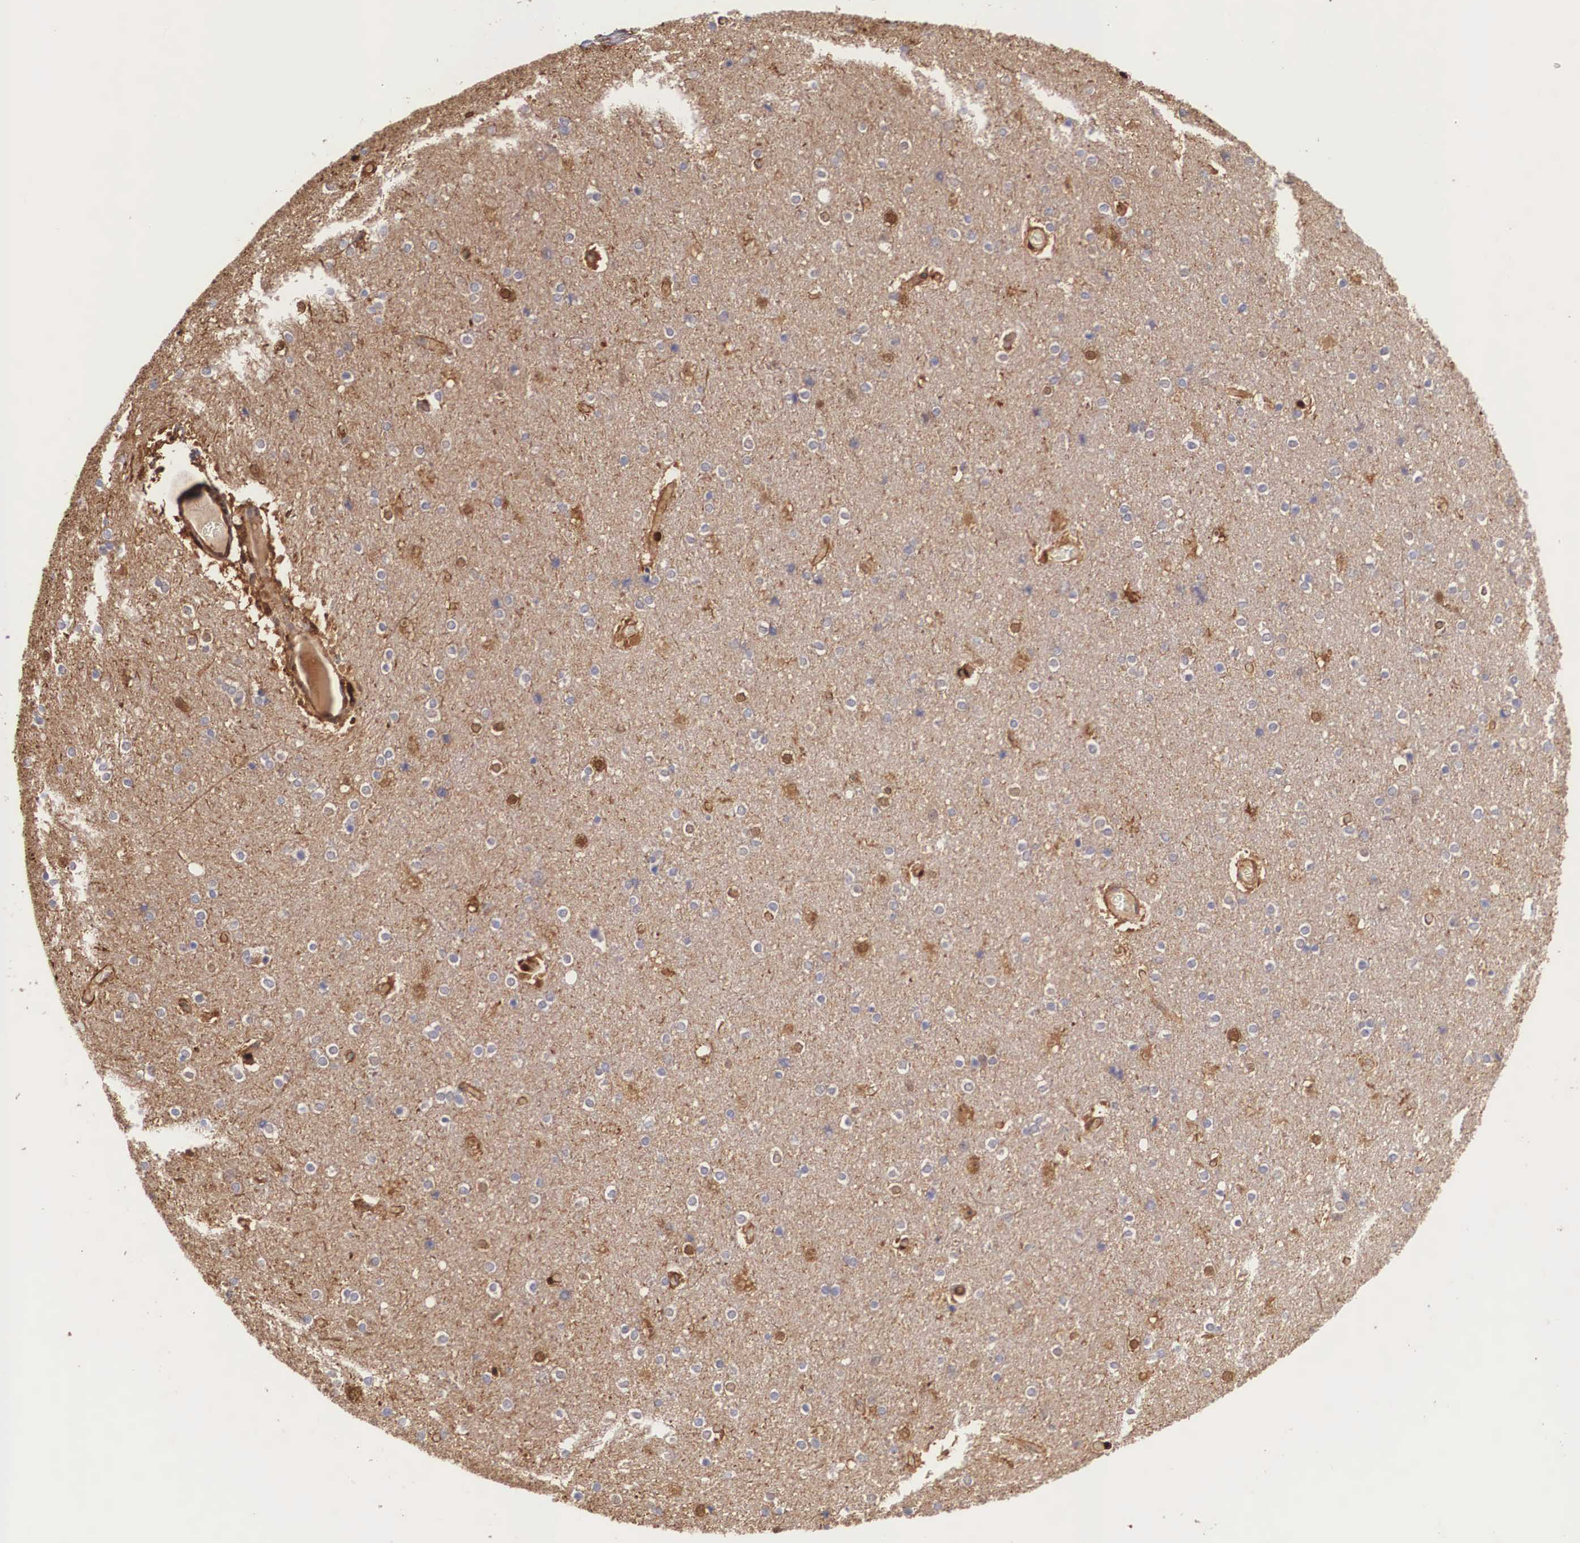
{"staining": {"intensity": "moderate", "quantity": ">75%", "location": "cytoplasmic/membranous"}, "tissue": "cerebral cortex", "cell_type": "Endothelial cells", "image_type": "normal", "snomed": [{"axis": "morphology", "description": "Normal tissue, NOS"}, {"axis": "topography", "description": "Cerebral cortex"}], "caption": "Cerebral cortex stained for a protein (brown) demonstrates moderate cytoplasmic/membranous positive expression in approximately >75% of endothelial cells.", "gene": "LGALS1", "patient": {"sex": "female", "age": 54}}